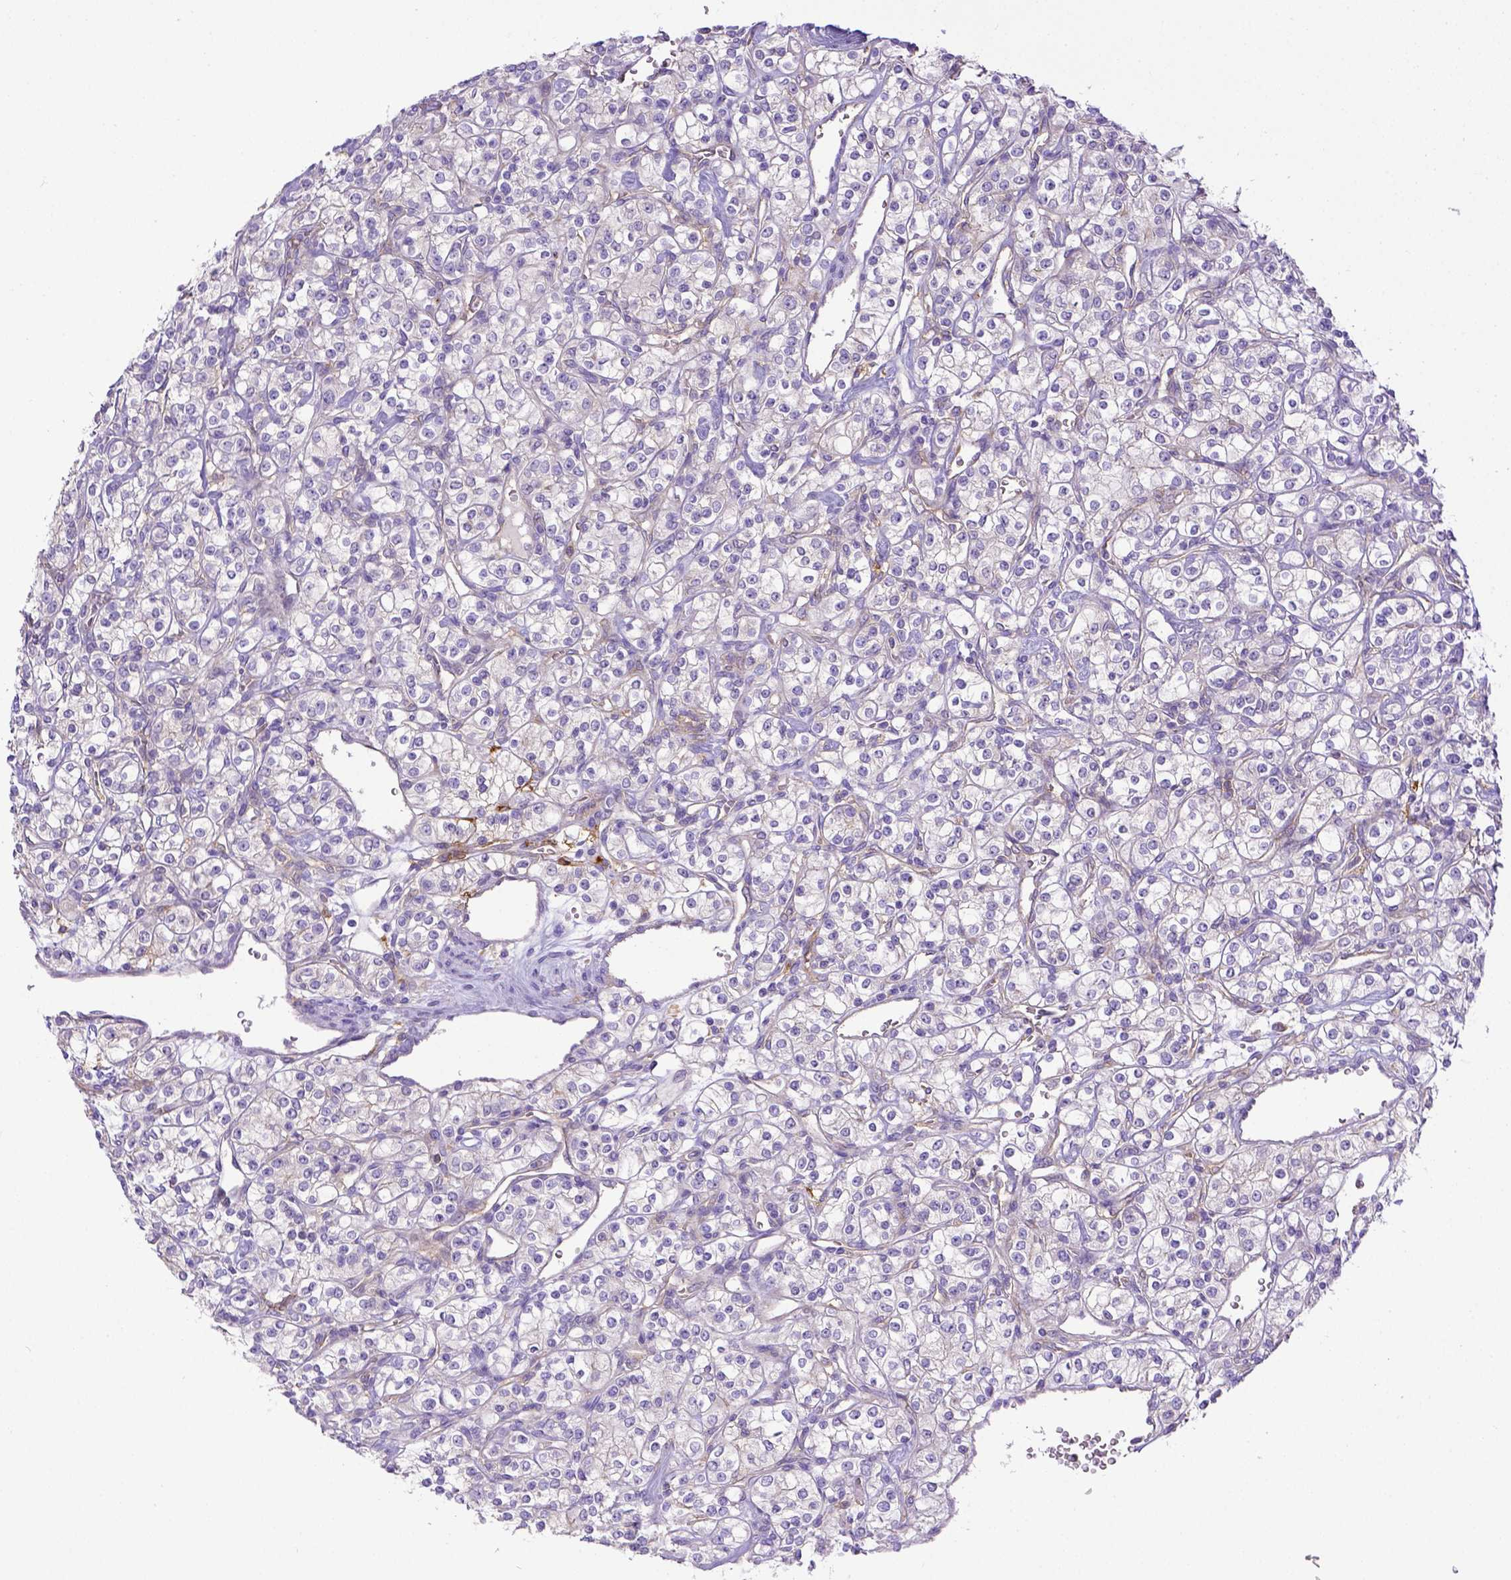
{"staining": {"intensity": "negative", "quantity": "none", "location": "none"}, "tissue": "renal cancer", "cell_type": "Tumor cells", "image_type": "cancer", "snomed": [{"axis": "morphology", "description": "Adenocarcinoma, NOS"}, {"axis": "topography", "description": "Kidney"}], "caption": "DAB (3,3'-diaminobenzidine) immunohistochemical staining of human renal cancer (adenocarcinoma) shows no significant expression in tumor cells.", "gene": "CD40", "patient": {"sex": "male", "age": 77}}